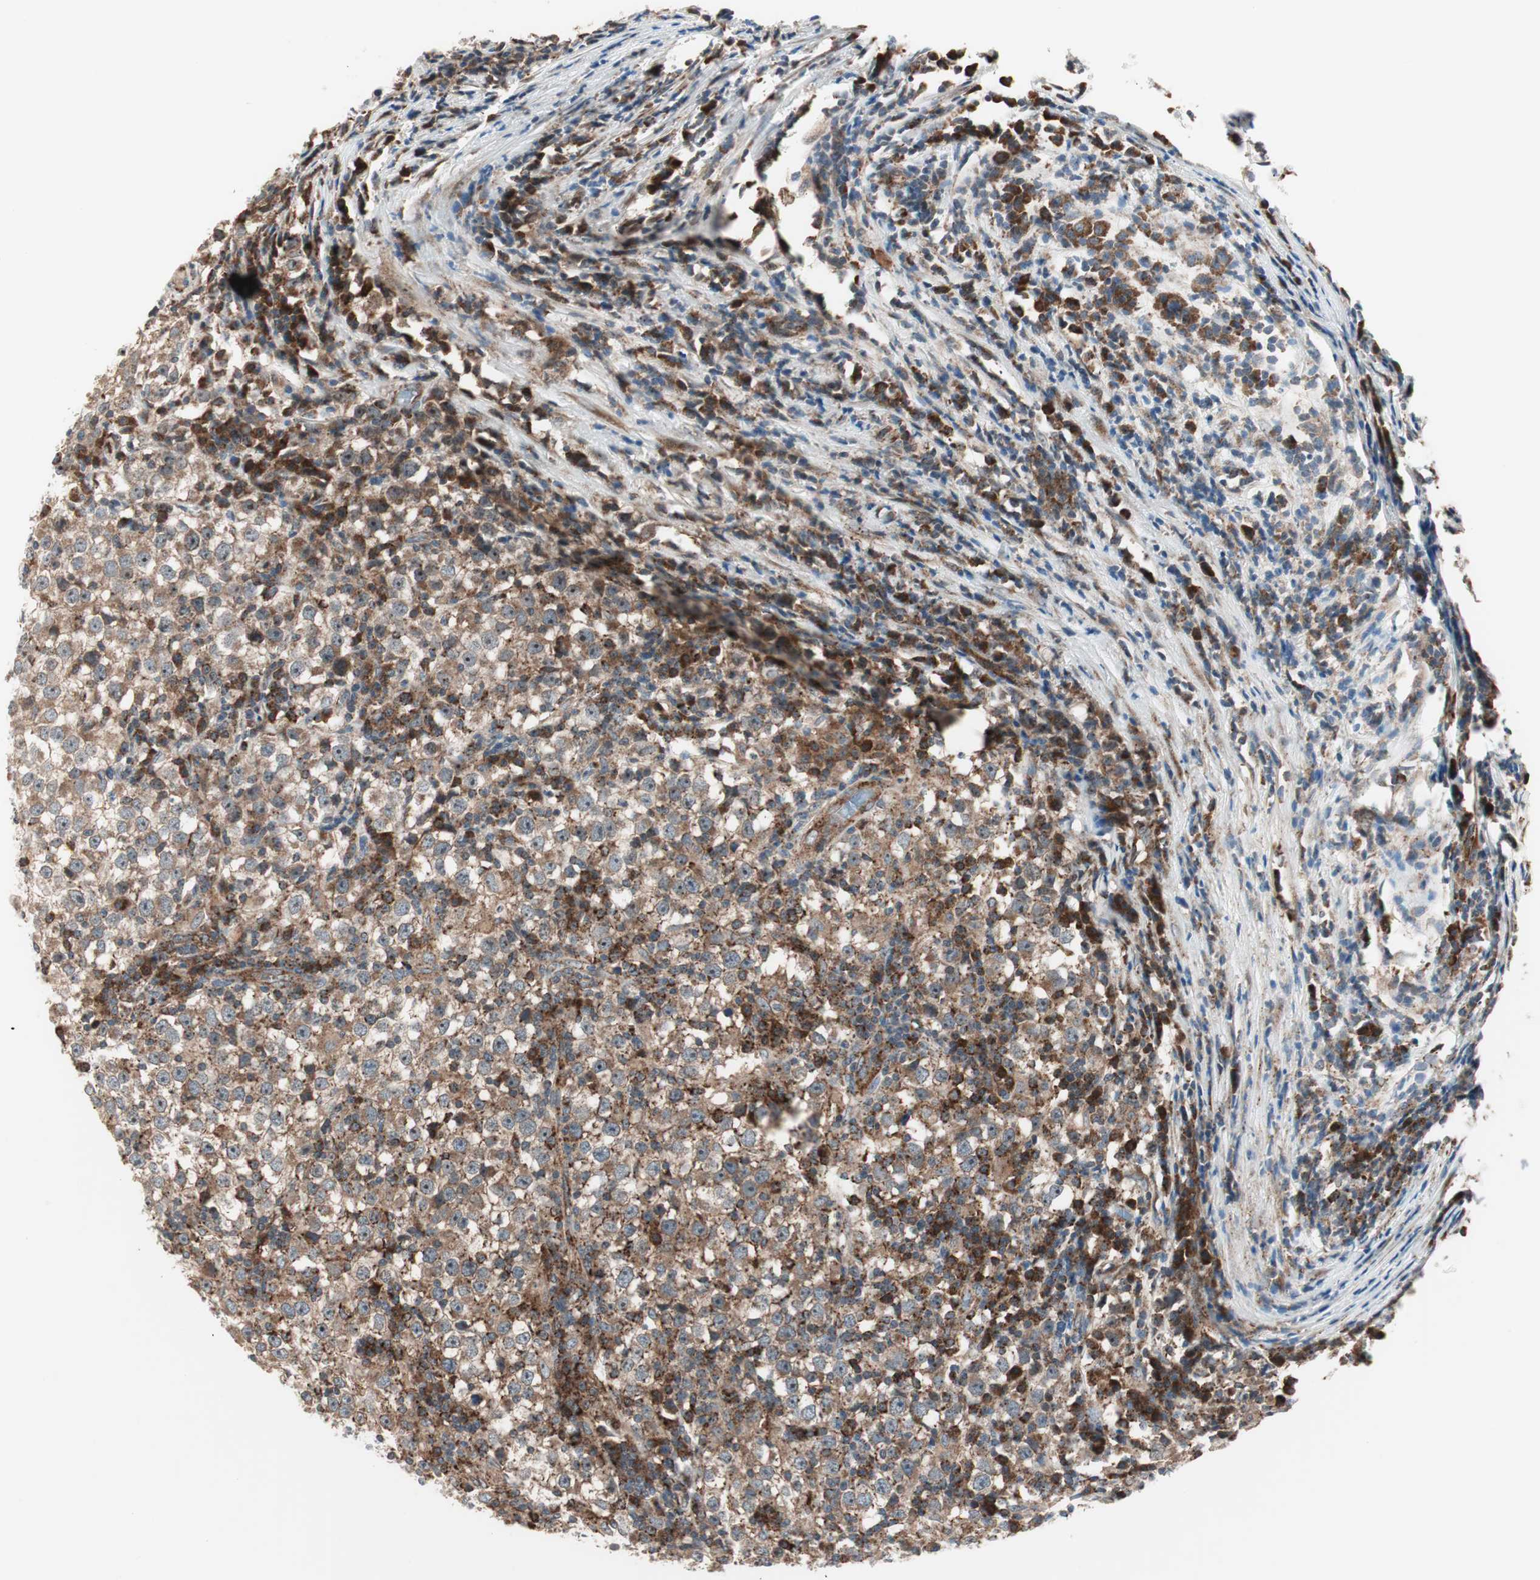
{"staining": {"intensity": "strong", "quantity": ">75%", "location": "cytoplasmic/membranous"}, "tissue": "testis cancer", "cell_type": "Tumor cells", "image_type": "cancer", "snomed": [{"axis": "morphology", "description": "Seminoma, NOS"}, {"axis": "topography", "description": "Testis"}], "caption": "IHC (DAB) staining of human testis seminoma displays strong cytoplasmic/membranous protein positivity in about >75% of tumor cells.", "gene": "CCL14", "patient": {"sex": "male", "age": 65}}